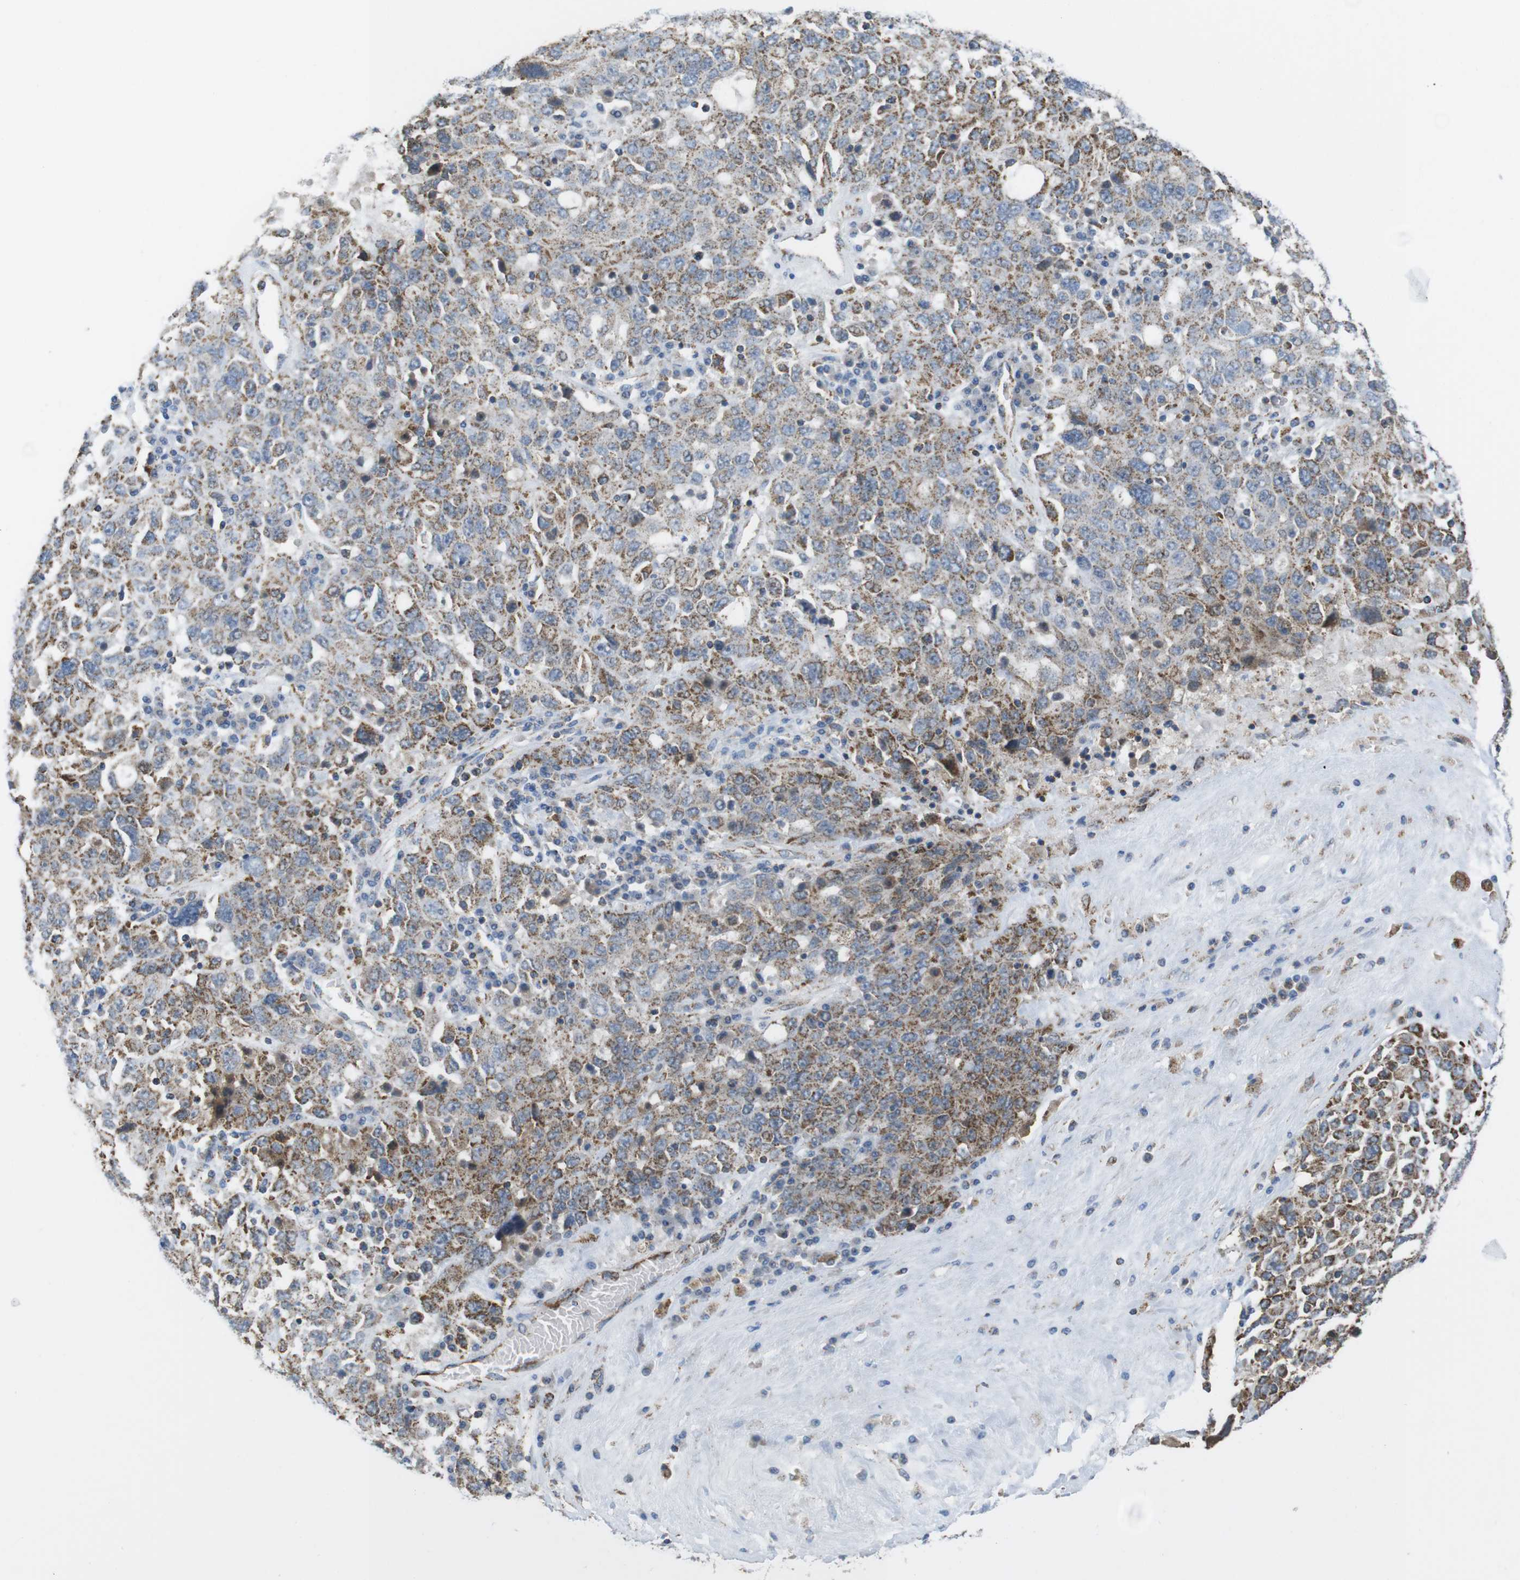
{"staining": {"intensity": "moderate", "quantity": "25%-75%", "location": "cytoplasmic/membranous"}, "tissue": "ovarian cancer", "cell_type": "Tumor cells", "image_type": "cancer", "snomed": [{"axis": "morphology", "description": "Carcinoma, endometroid"}, {"axis": "topography", "description": "Ovary"}], "caption": "A brown stain shows moderate cytoplasmic/membranous expression of a protein in human endometroid carcinoma (ovarian) tumor cells.", "gene": "GRIK2", "patient": {"sex": "female", "age": 62}}